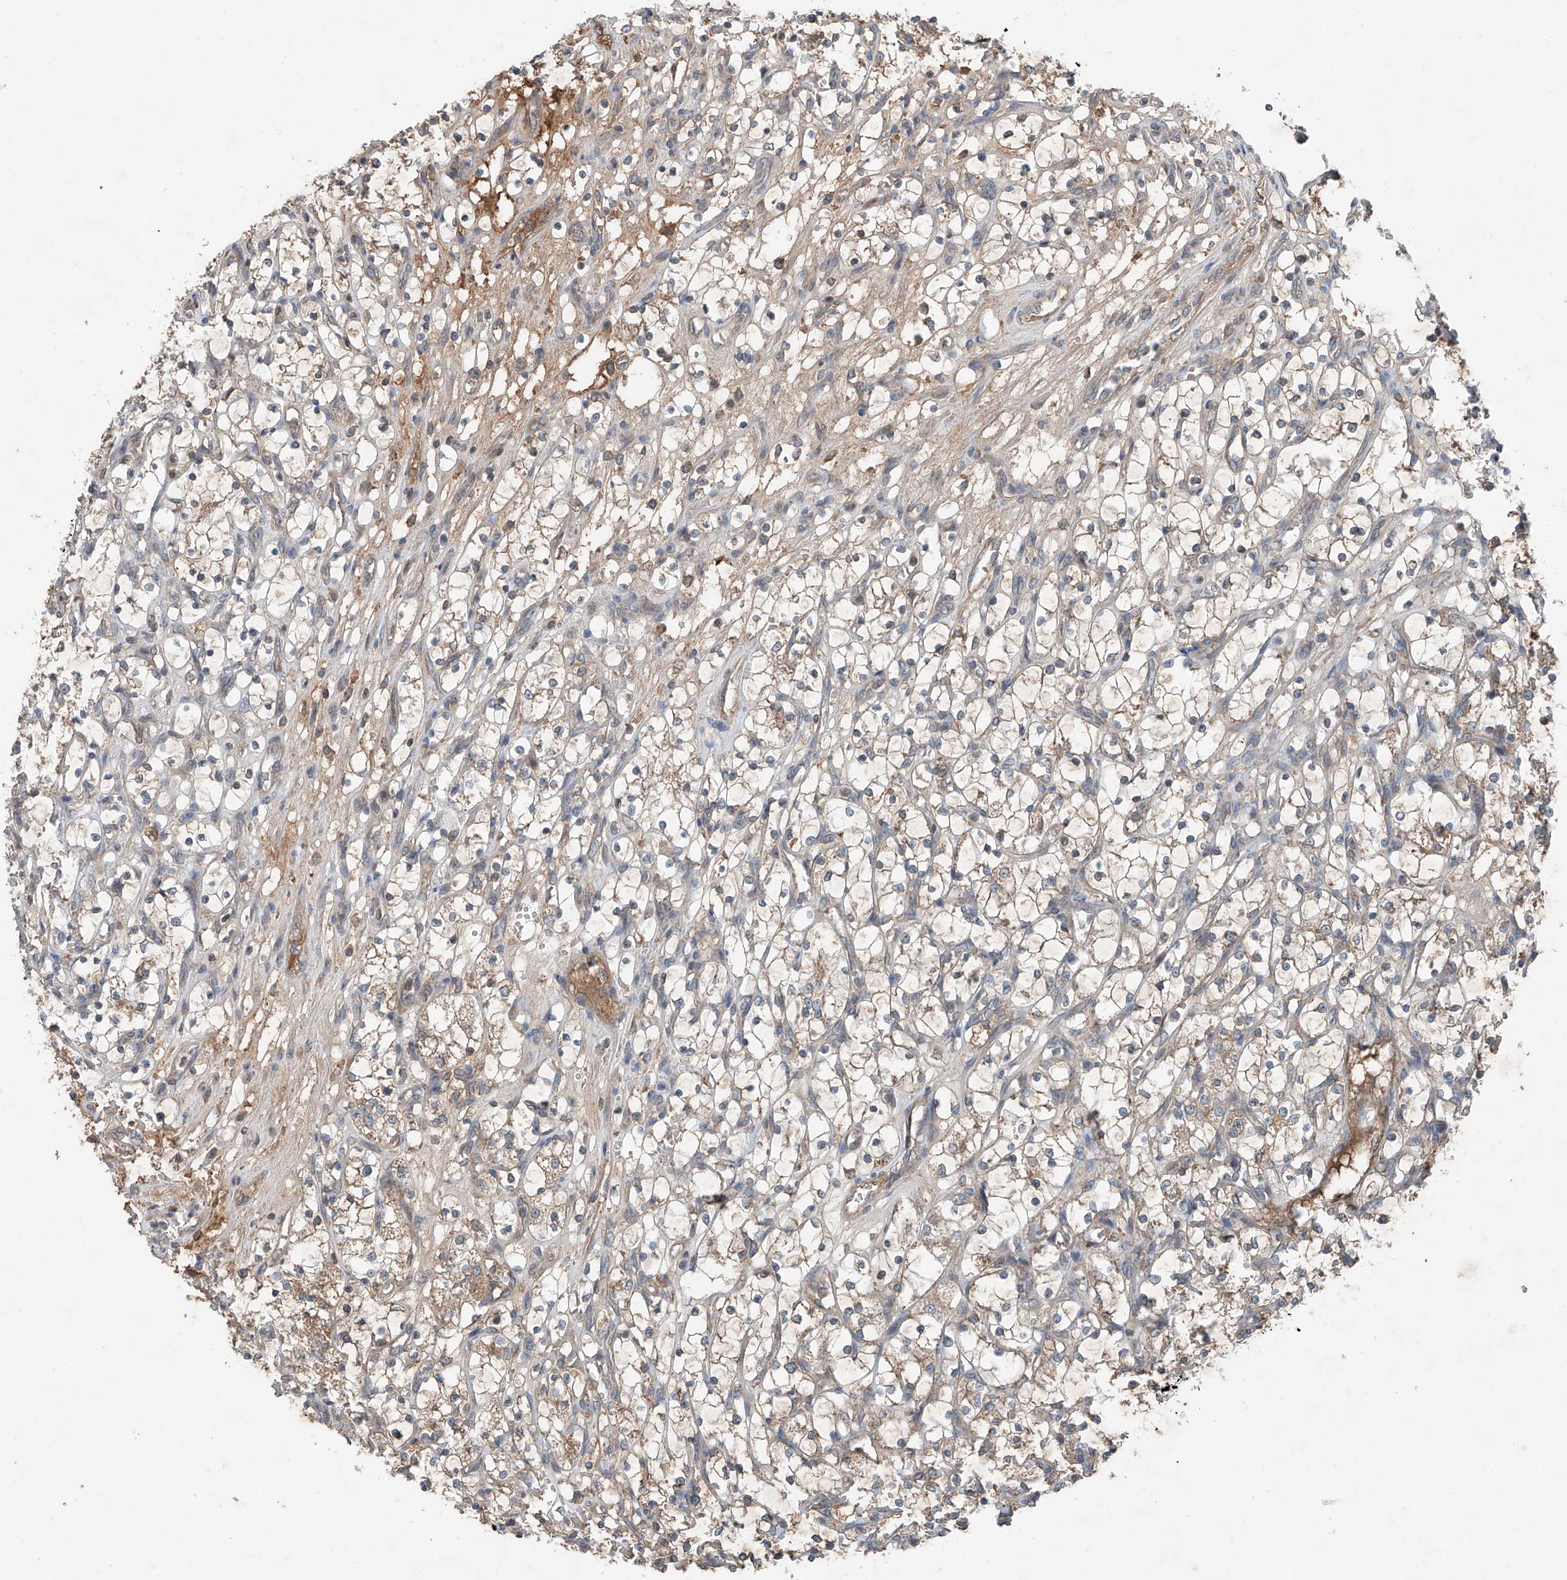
{"staining": {"intensity": "weak", "quantity": "25%-75%", "location": "cytoplasmic/membranous"}, "tissue": "renal cancer", "cell_type": "Tumor cells", "image_type": "cancer", "snomed": [{"axis": "morphology", "description": "Adenocarcinoma, NOS"}, {"axis": "topography", "description": "Kidney"}], "caption": "The histopathology image demonstrates a brown stain indicating the presence of a protein in the cytoplasmic/membranous of tumor cells in renal adenocarcinoma.", "gene": "ADAM23", "patient": {"sex": "female", "age": 69}}